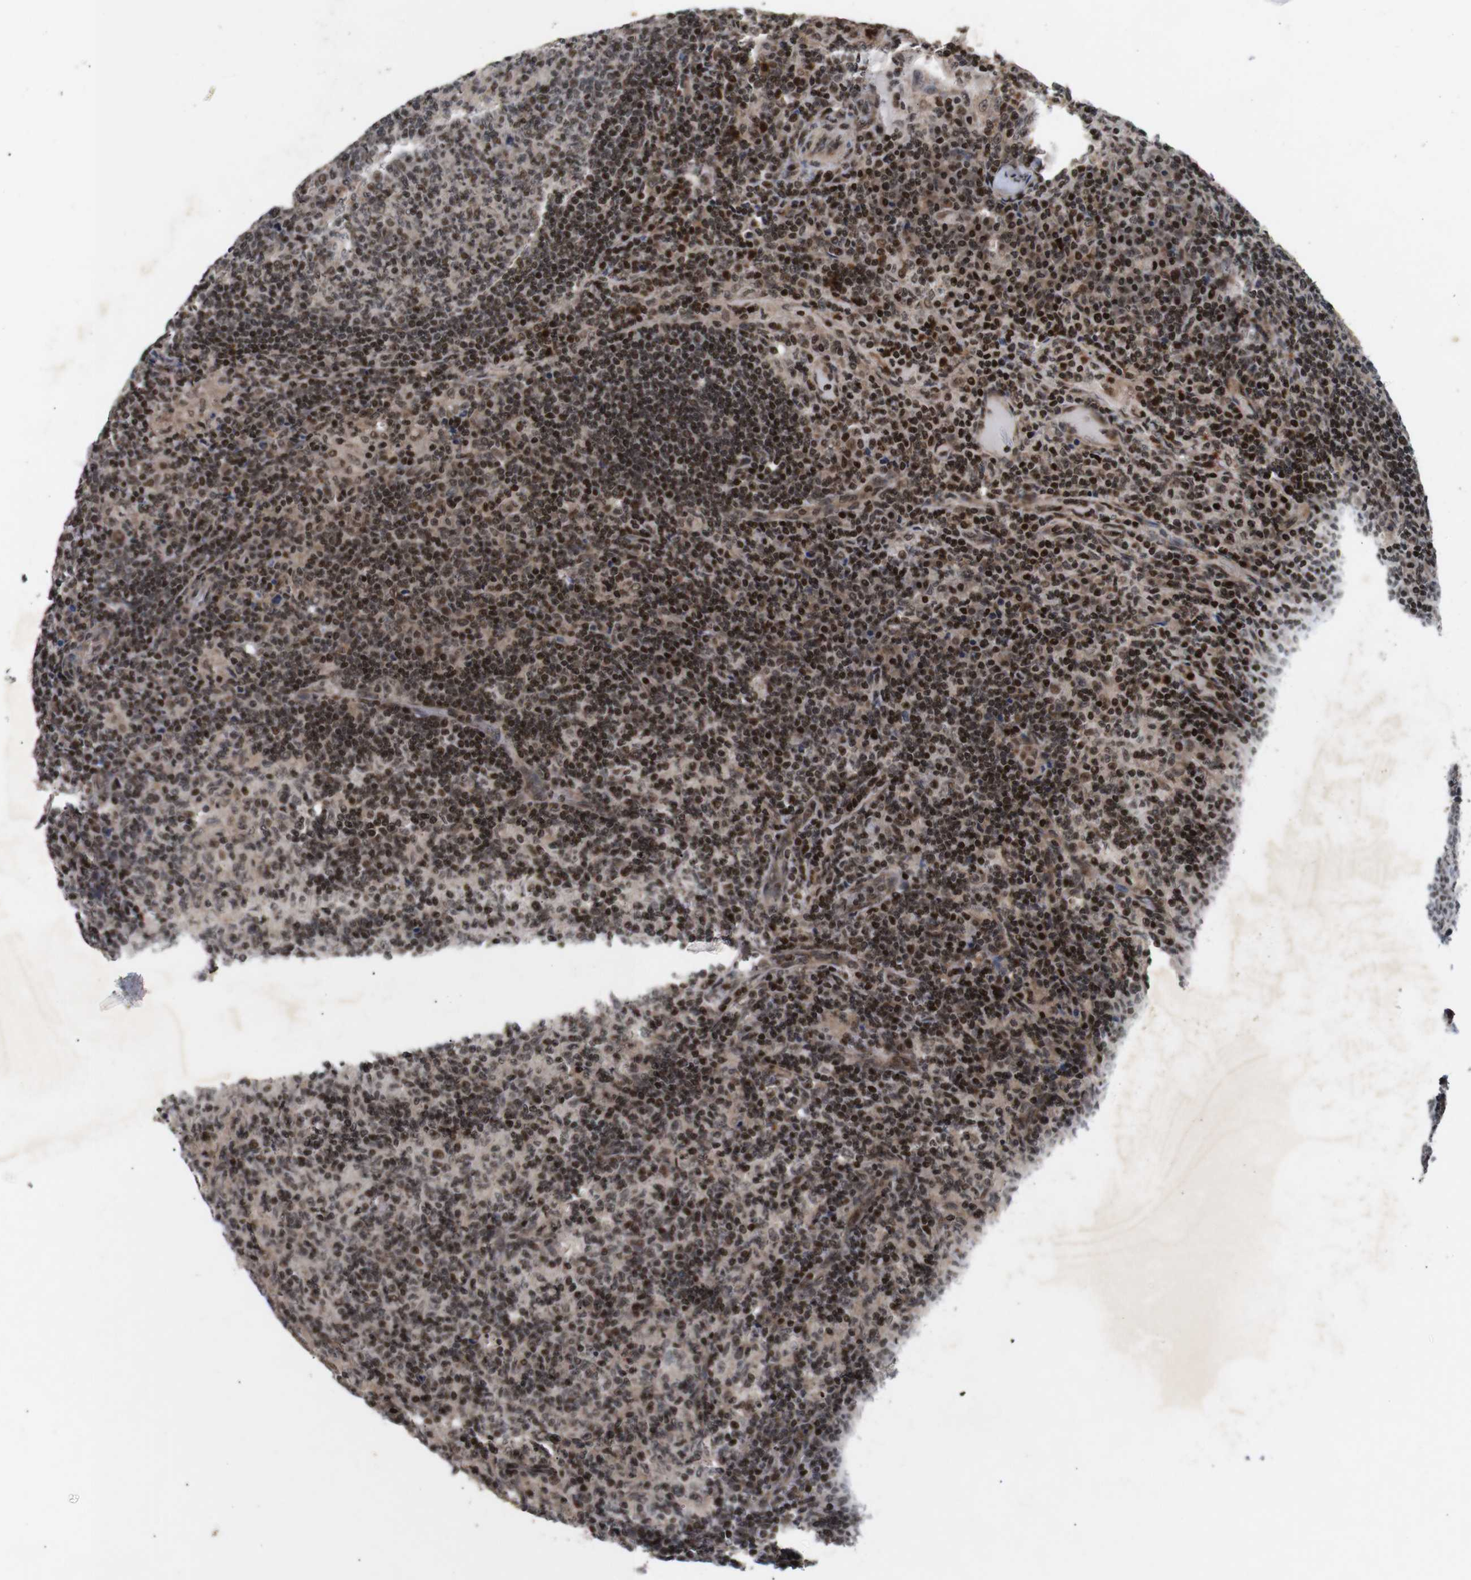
{"staining": {"intensity": "moderate", "quantity": ">75%", "location": "nuclear"}, "tissue": "lymph node", "cell_type": "Germinal center cells", "image_type": "normal", "snomed": [{"axis": "morphology", "description": "Normal tissue, NOS"}, {"axis": "morphology", "description": "Inflammation, NOS"}, {"axis": "topography", "description": "Lymph node"}], "caption": "Immunohistochemistry (DAB) staining of normal human lymph node displays moderate nuclear protein expression in about >75% of germinal center cells. (Stains: DAB in brown, nuclei in blue, Microscopy: brightfield microscopy at high magnification).", "gene": "KIF23", "patient": {"sex": "male", "age": 55}}